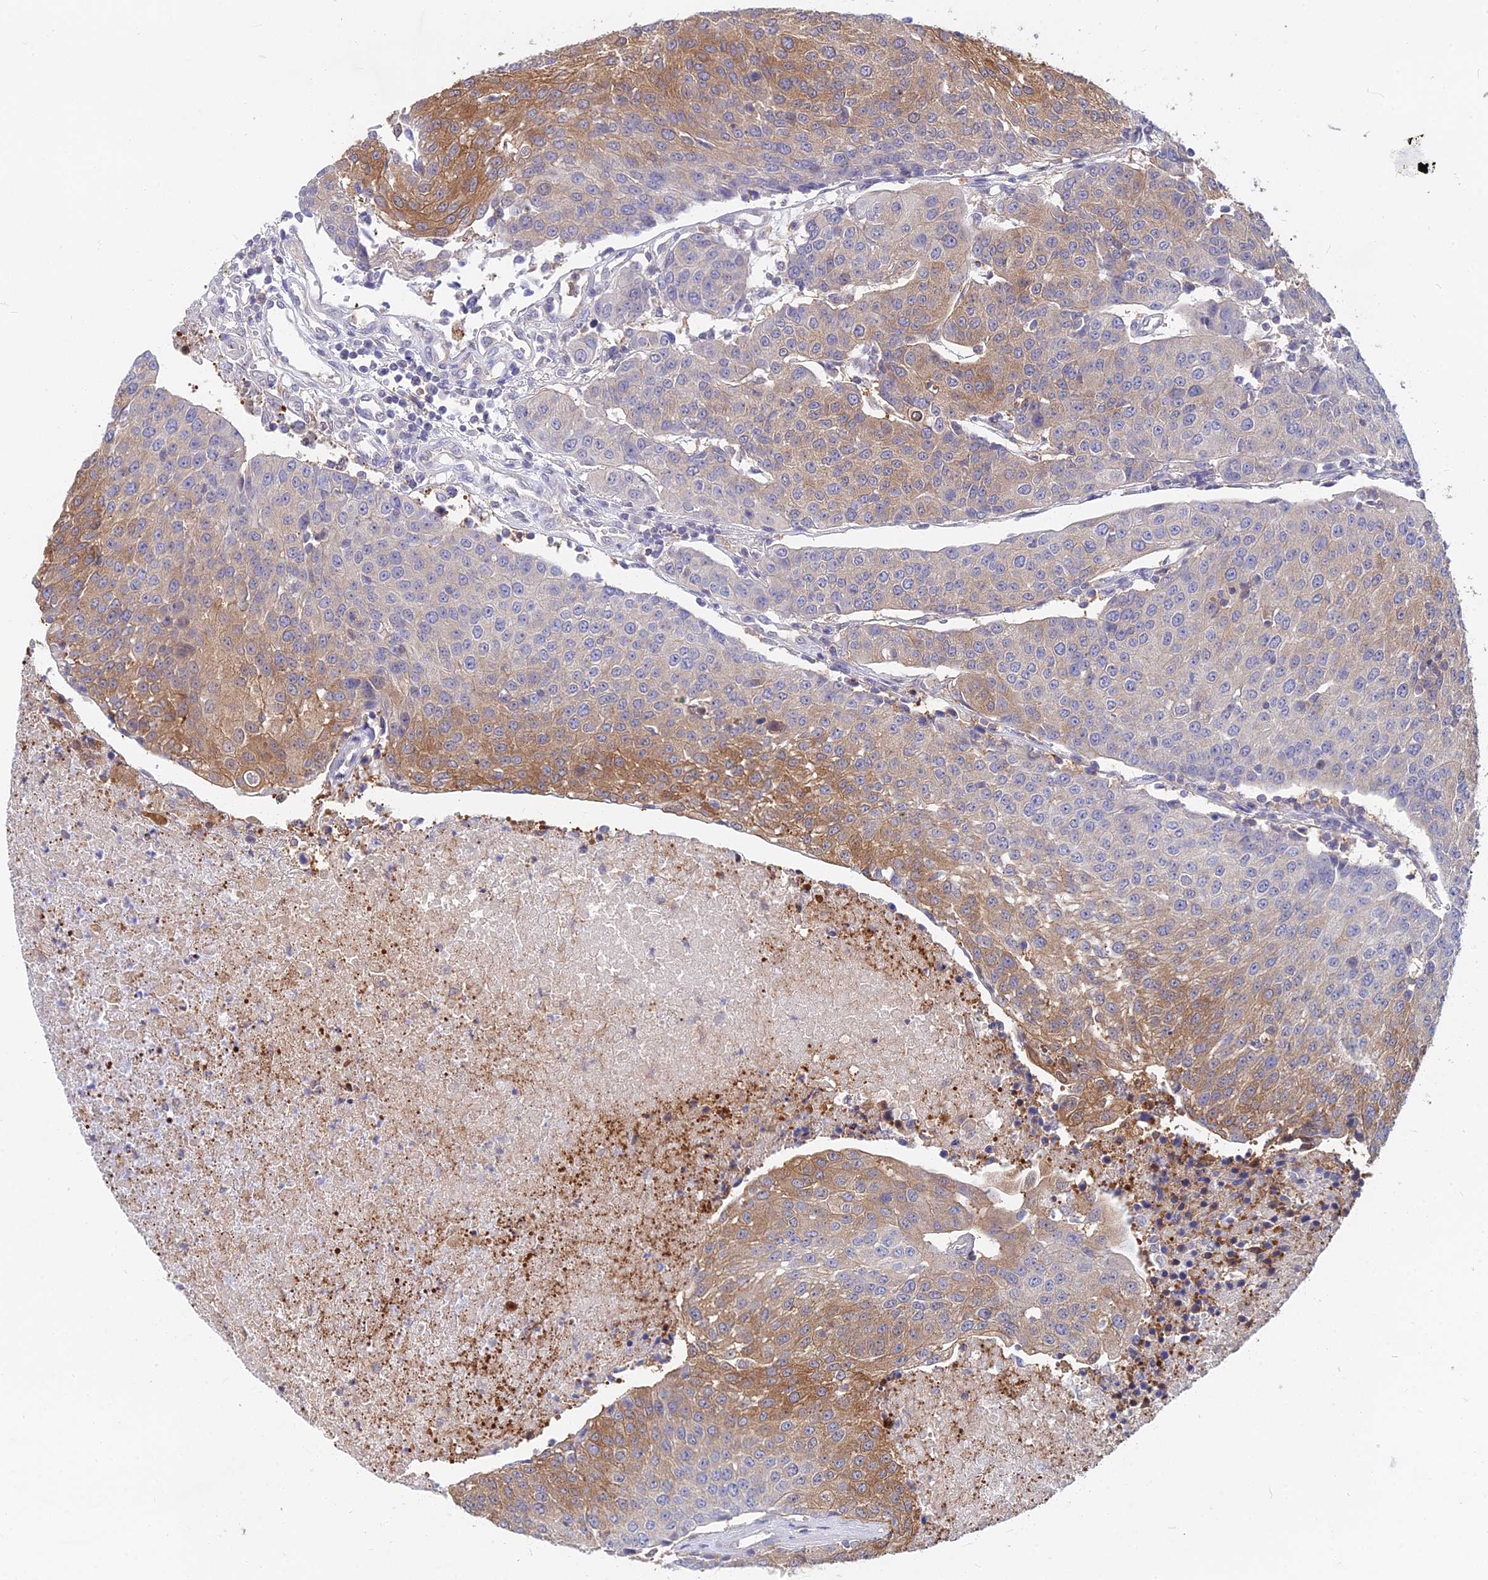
{"staining": {"intensity": "moderate", "quantity": "25%-75%", "location": "cytoplasmic/membranous"}, "tissue": "urothelial cancer", "cell_type": "Tumor cells", "image_type": "cancer", "snomed": [{"axis": "morphology", "description": "Urothelial carcinoma, High grade"}, {"axis": "topography", "description": "Urinary bladder"}], "caption": "Immunohistochemistry (IHC) staining of urothelial carcinoma (high-grade), which displays medium levels of moderate cytoplasmic/membranous staining in approximately 25%-75% of tumor cells indicating moderate cytoplasmic/membranous protein expression. The staining was performed using DAB (brown) for protein detection and nuclei were counterstained in hematoxylin (blue).", "gene": "B3GALT4", "patient": {"sex": "female", "age": 85}}